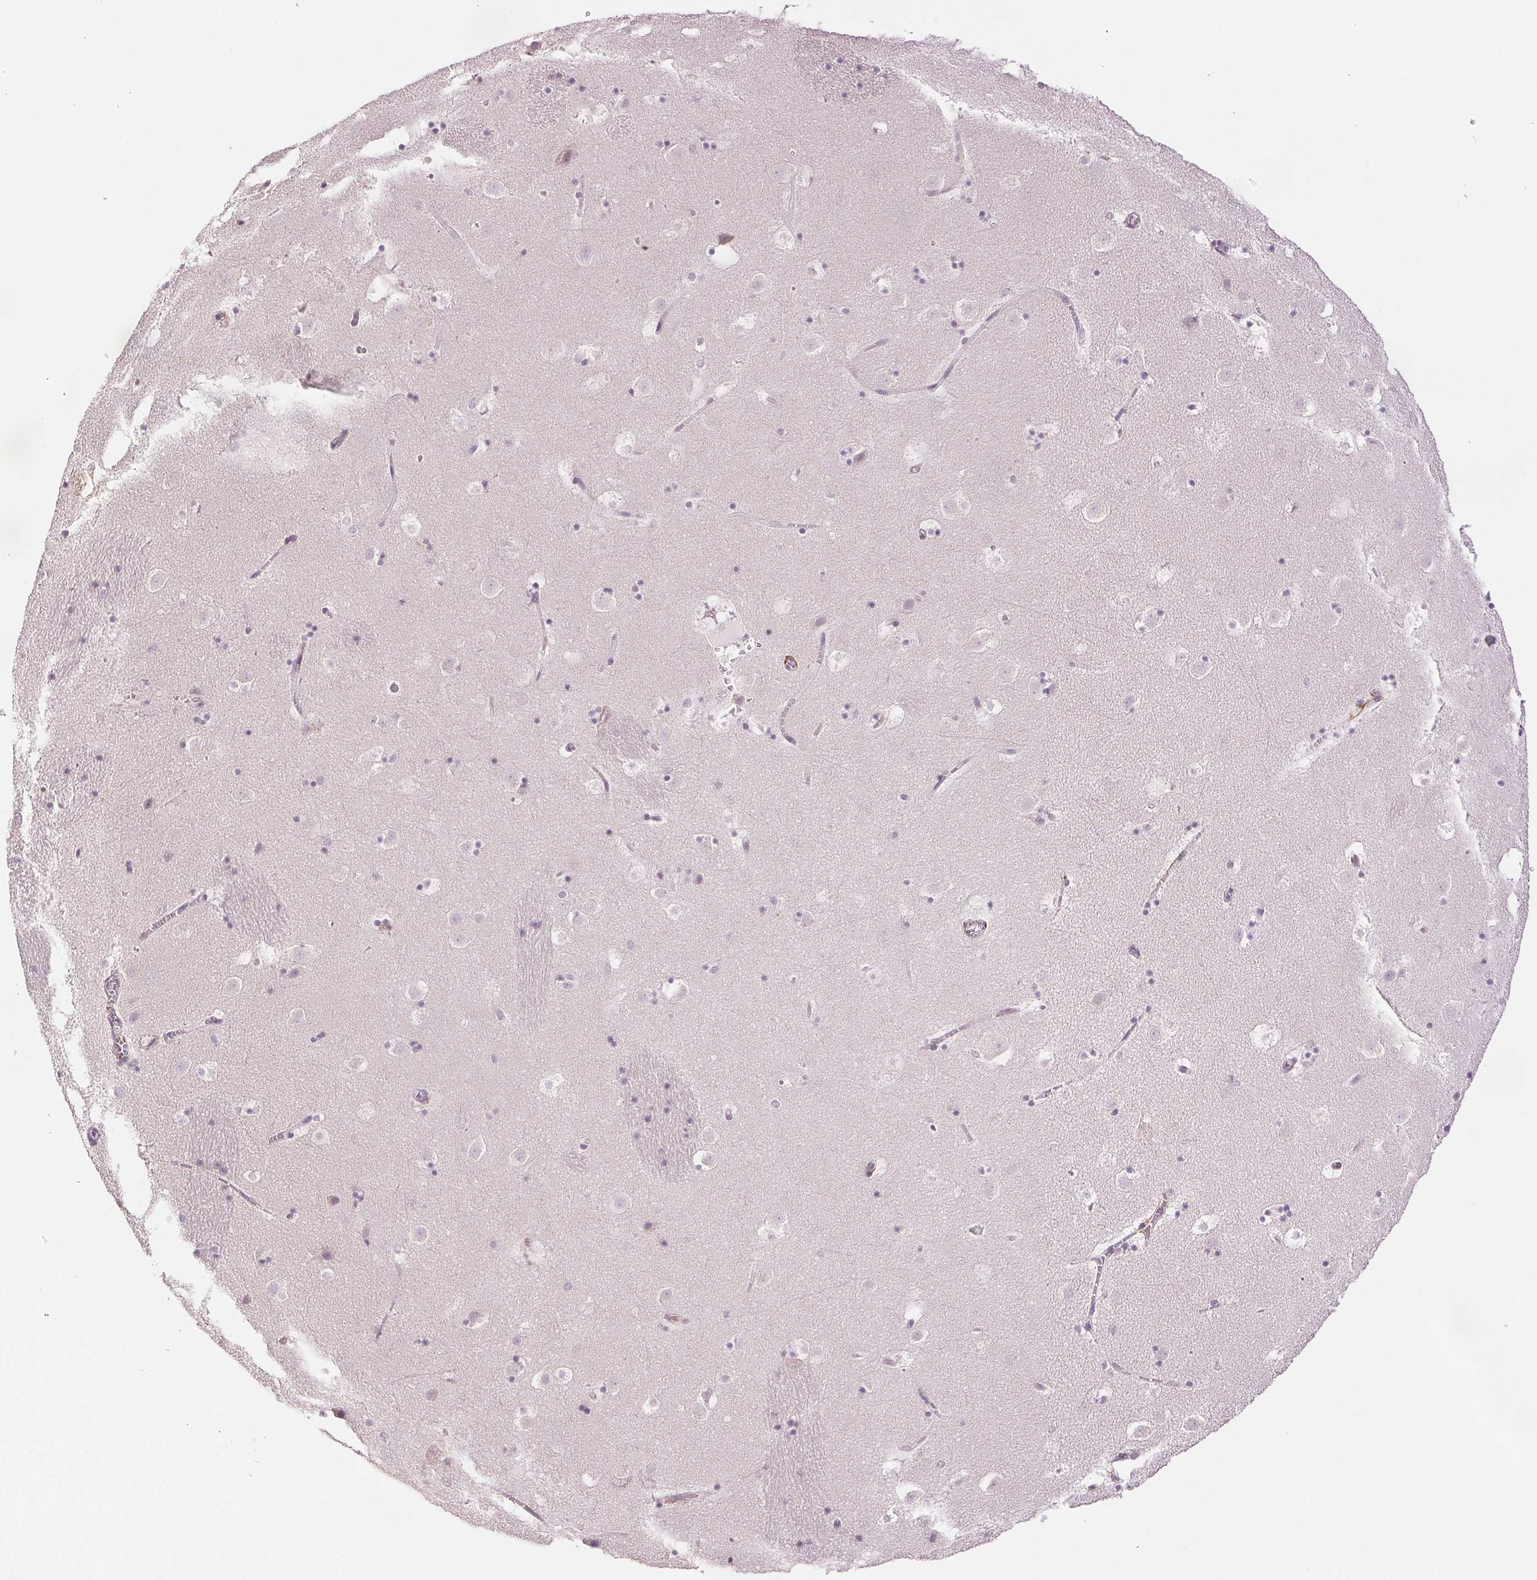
{"staining": {"intensity": "negative", "quantity": "none", "location": "none"}, "tissue": "caudate", "cell_type": "Glial cells", "image_type": "normal", "snomed": [{"axis": "morphology", "description": "Normal tissue, NOS"}, {"axis": "topography", "description": "Lateral ventricle wall"}], "caption": "The immunohistochemistry (IHC) photomicrograph has no significant positivity in glial cells of caudate.", "gene": "FBN1", "patient": {"sex": "male", "age": 37}}